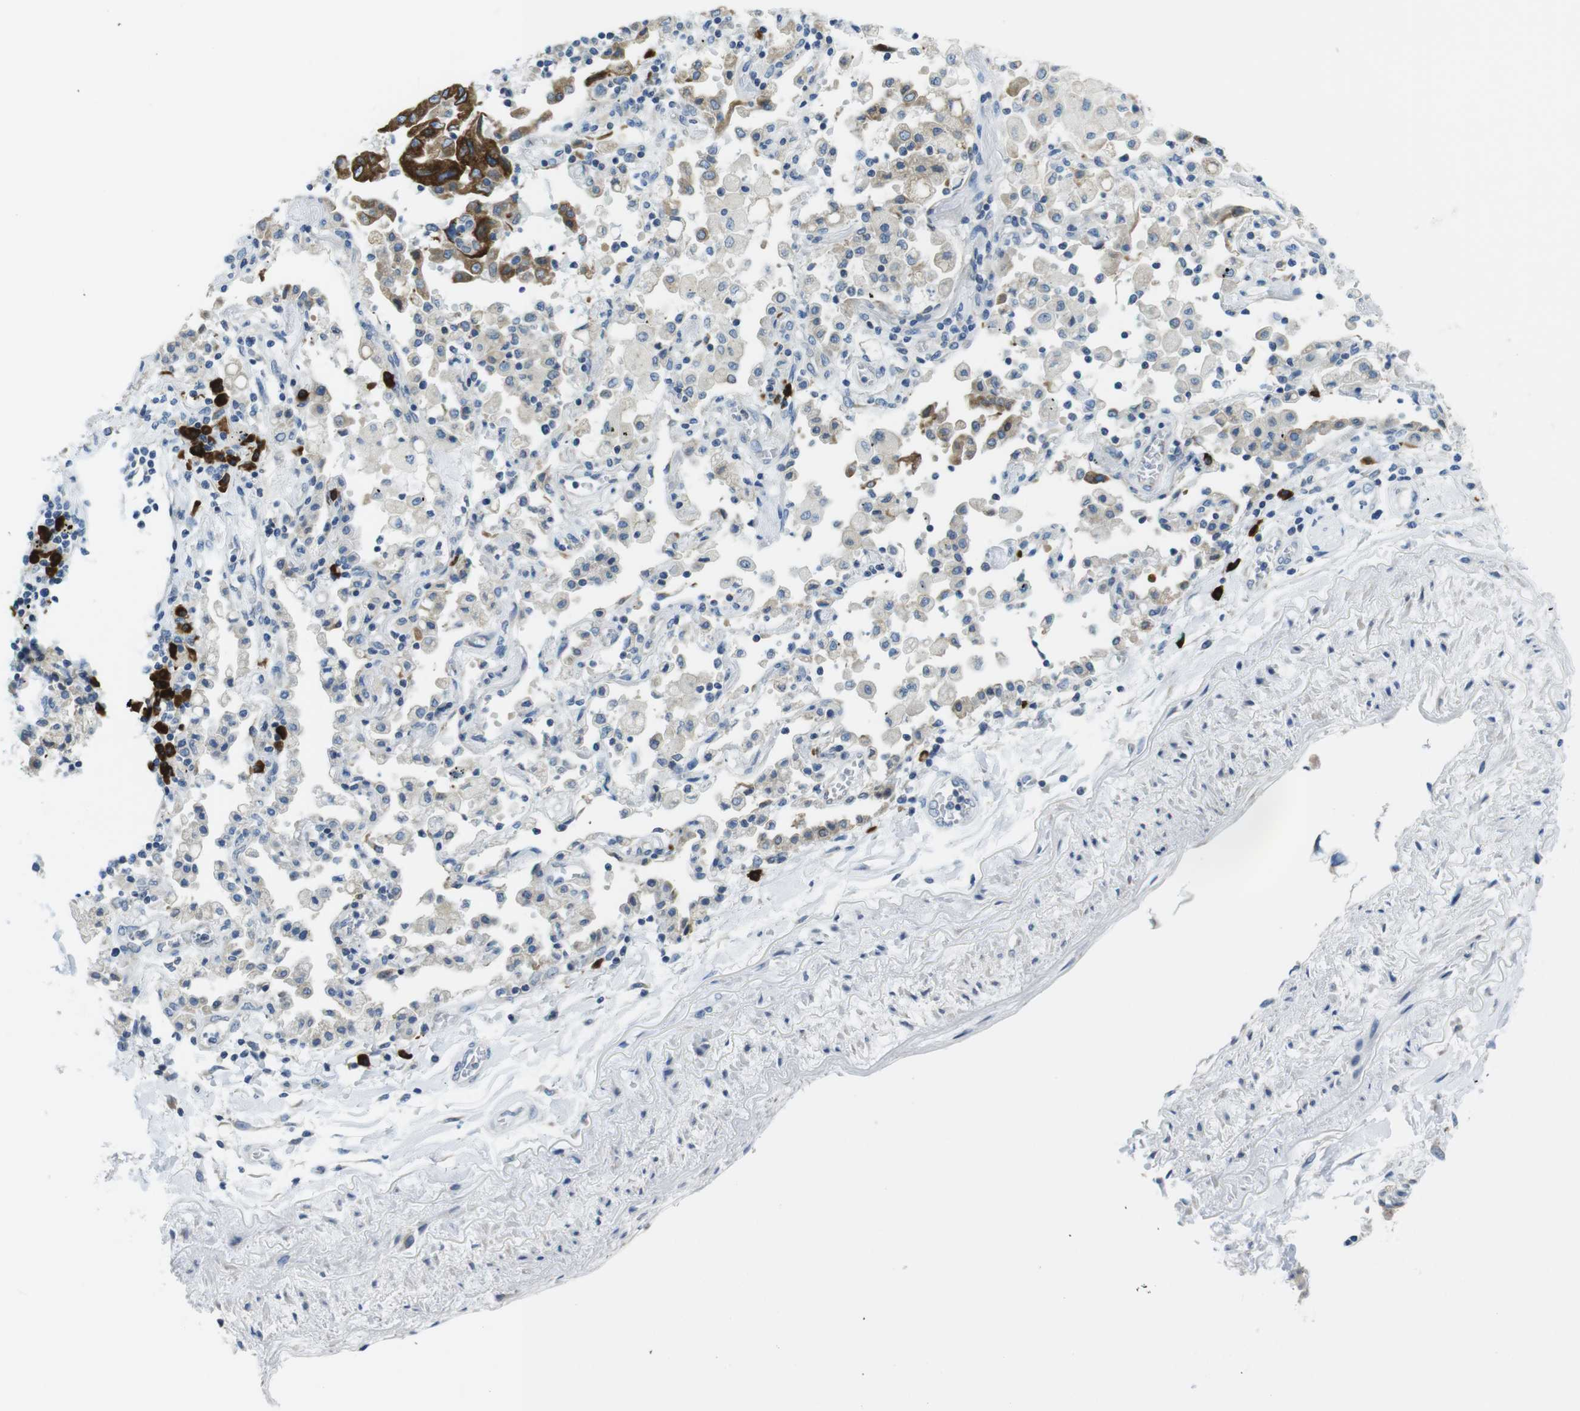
{"staining": {"intensity": "strong", "quantity": ">75%", "location": "cytoplasmic/membranous"}, "tissue": "lung cancer", "cell_type": "Tumor cells", "image_type": "cancer", "snomed": [{"axis": "morphology", "description": "Adenocarcinoma, NOS"}, {"axis": "topography", "description": "Lung"}], "caption": "DAB immunohistochemical staining of human lung adenocarcinoma reveals strong cytoplasmic/membranous protein staining in approximately >75% of tumor cells. Using DAB (brown) and hematoxylin (blue) stains, captured at high magnification using brightfield microscopy.", "gene": "CLPTM1L", "patient": {"sex": "female", "age": 65}}